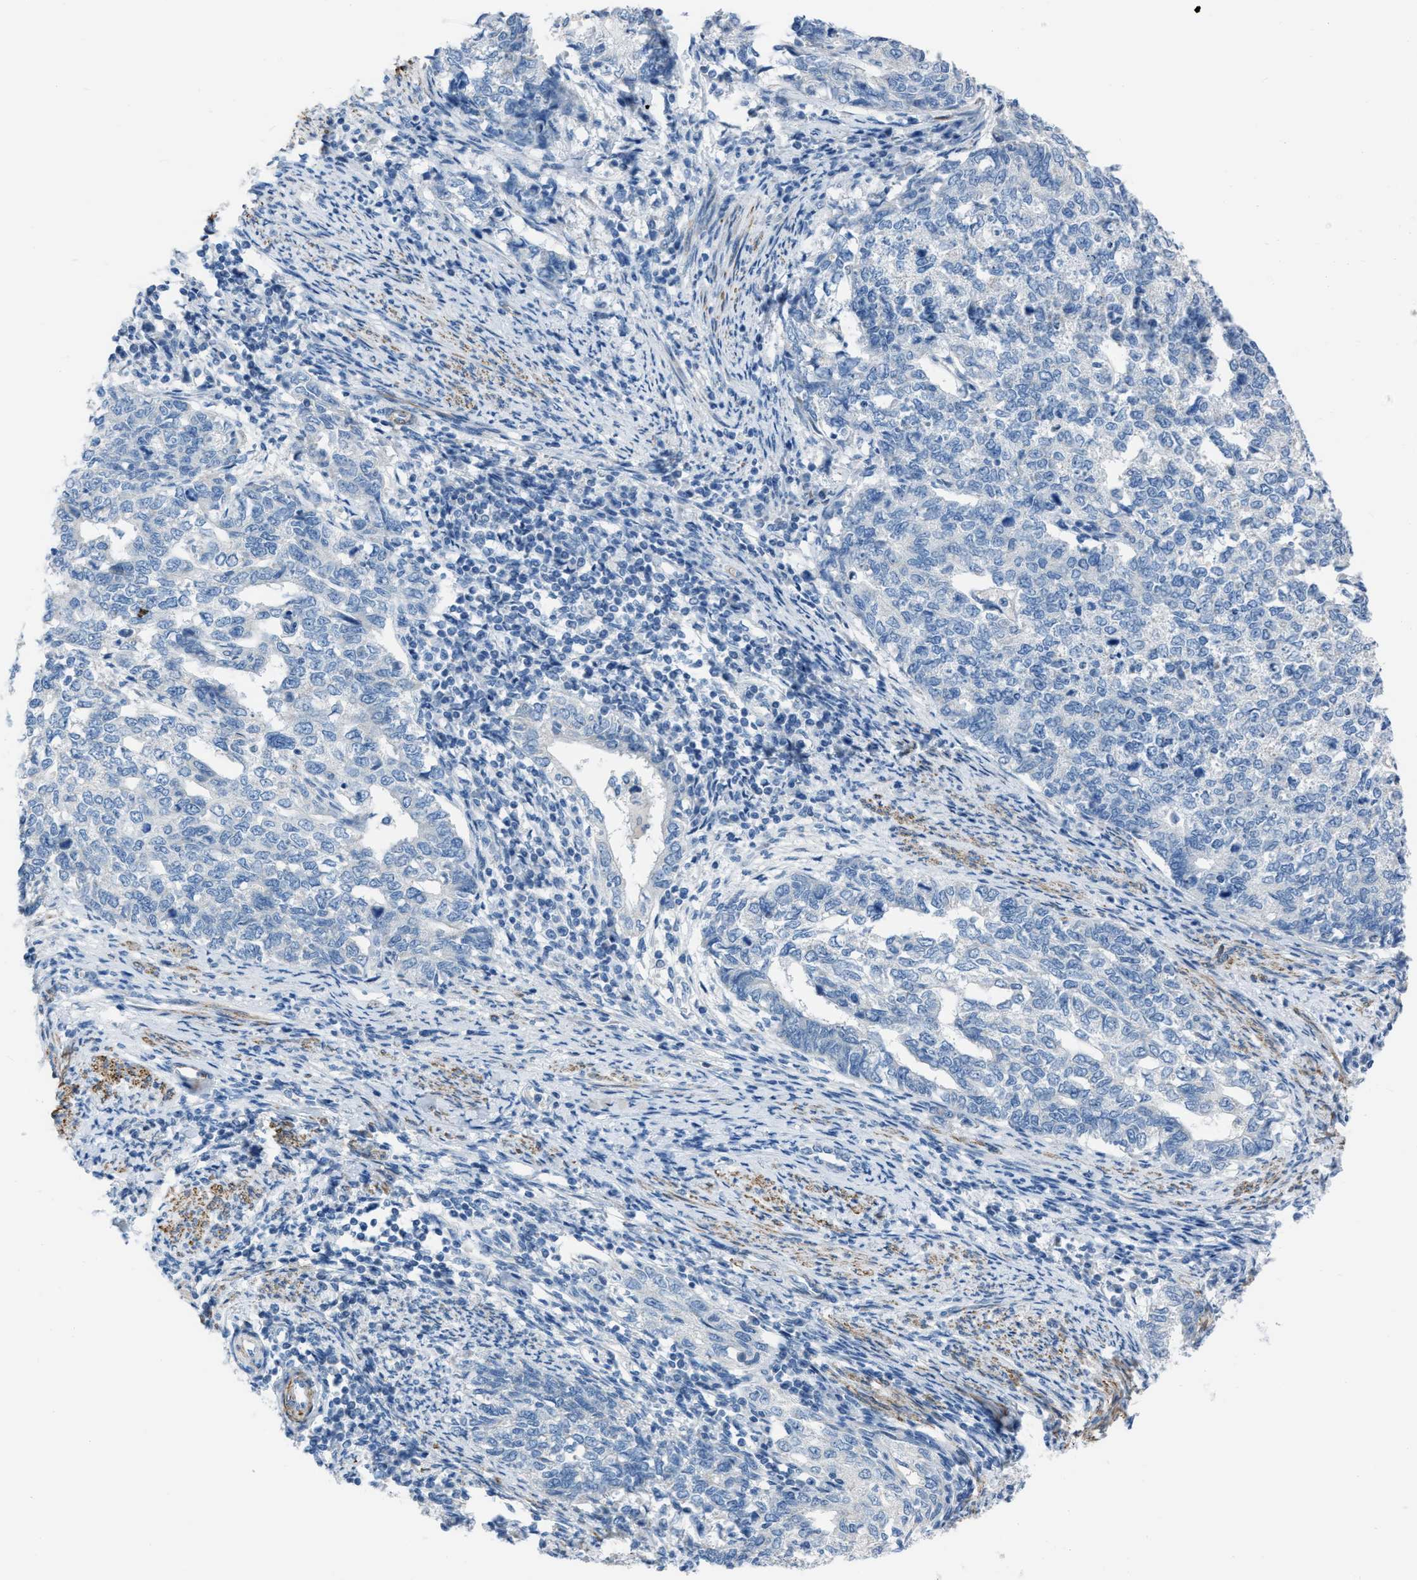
{"staining": {"intensity": "negative", "quantity": "none", "location": "none"}, "tissue": "cervical cancer", "cell_type": "Tumor cells", "image_type": "cancer", "snomed": [{"axis": "morphology", "description": "Squamous cell carcinoma, NOS"}, {"axis": "topography", "description": "Cervix"}], "caption": "The micrograph reveals no staining of tumor cells in cervical cancer.", "gene": "SPATC1L", "patient": {"sex": "female", "age": 63}}